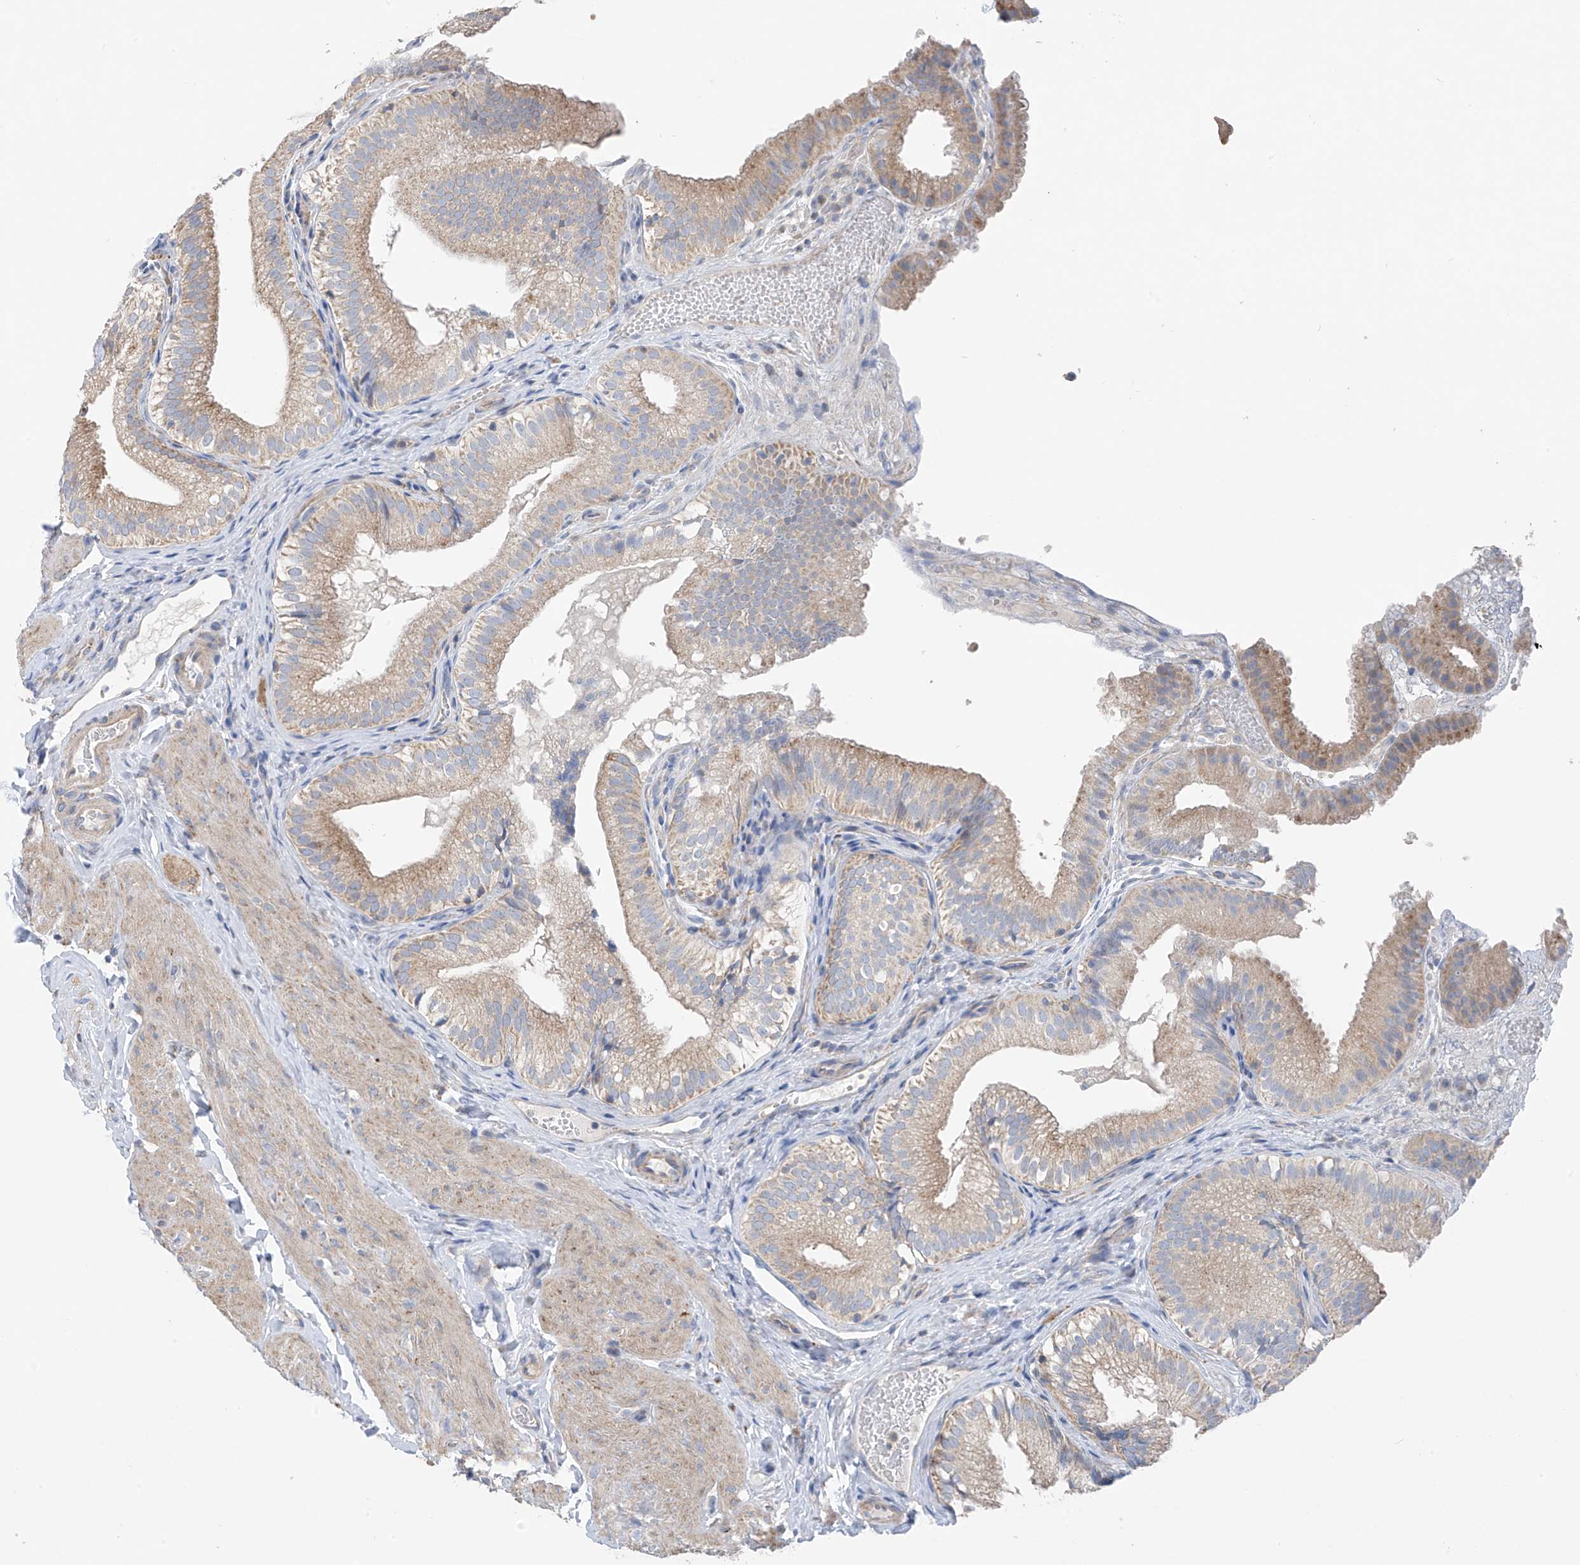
{"staining": {"intensity": "moderate", "quantity": "25%-75%", "location": "cytoplasmic/membranous"}, "tissue": "gallbladder", "cell_type": "Glandular cells", "image_type": "normal", "snomed": [{"axis": "morphology", "description": "Normal tissue, NOS"}, {"axis": "topography", "description": "Gallbladder"}], "caption": "Immunohistochemical staining of unremarkable human gallbladder demonstrates 25%-75% levels of moderate cytoplasmic/membranous protein staining in approximately 25%-75% of glandular cells.", "gene": "SYN3", "patient": {"sex": "female", "age": 30}}